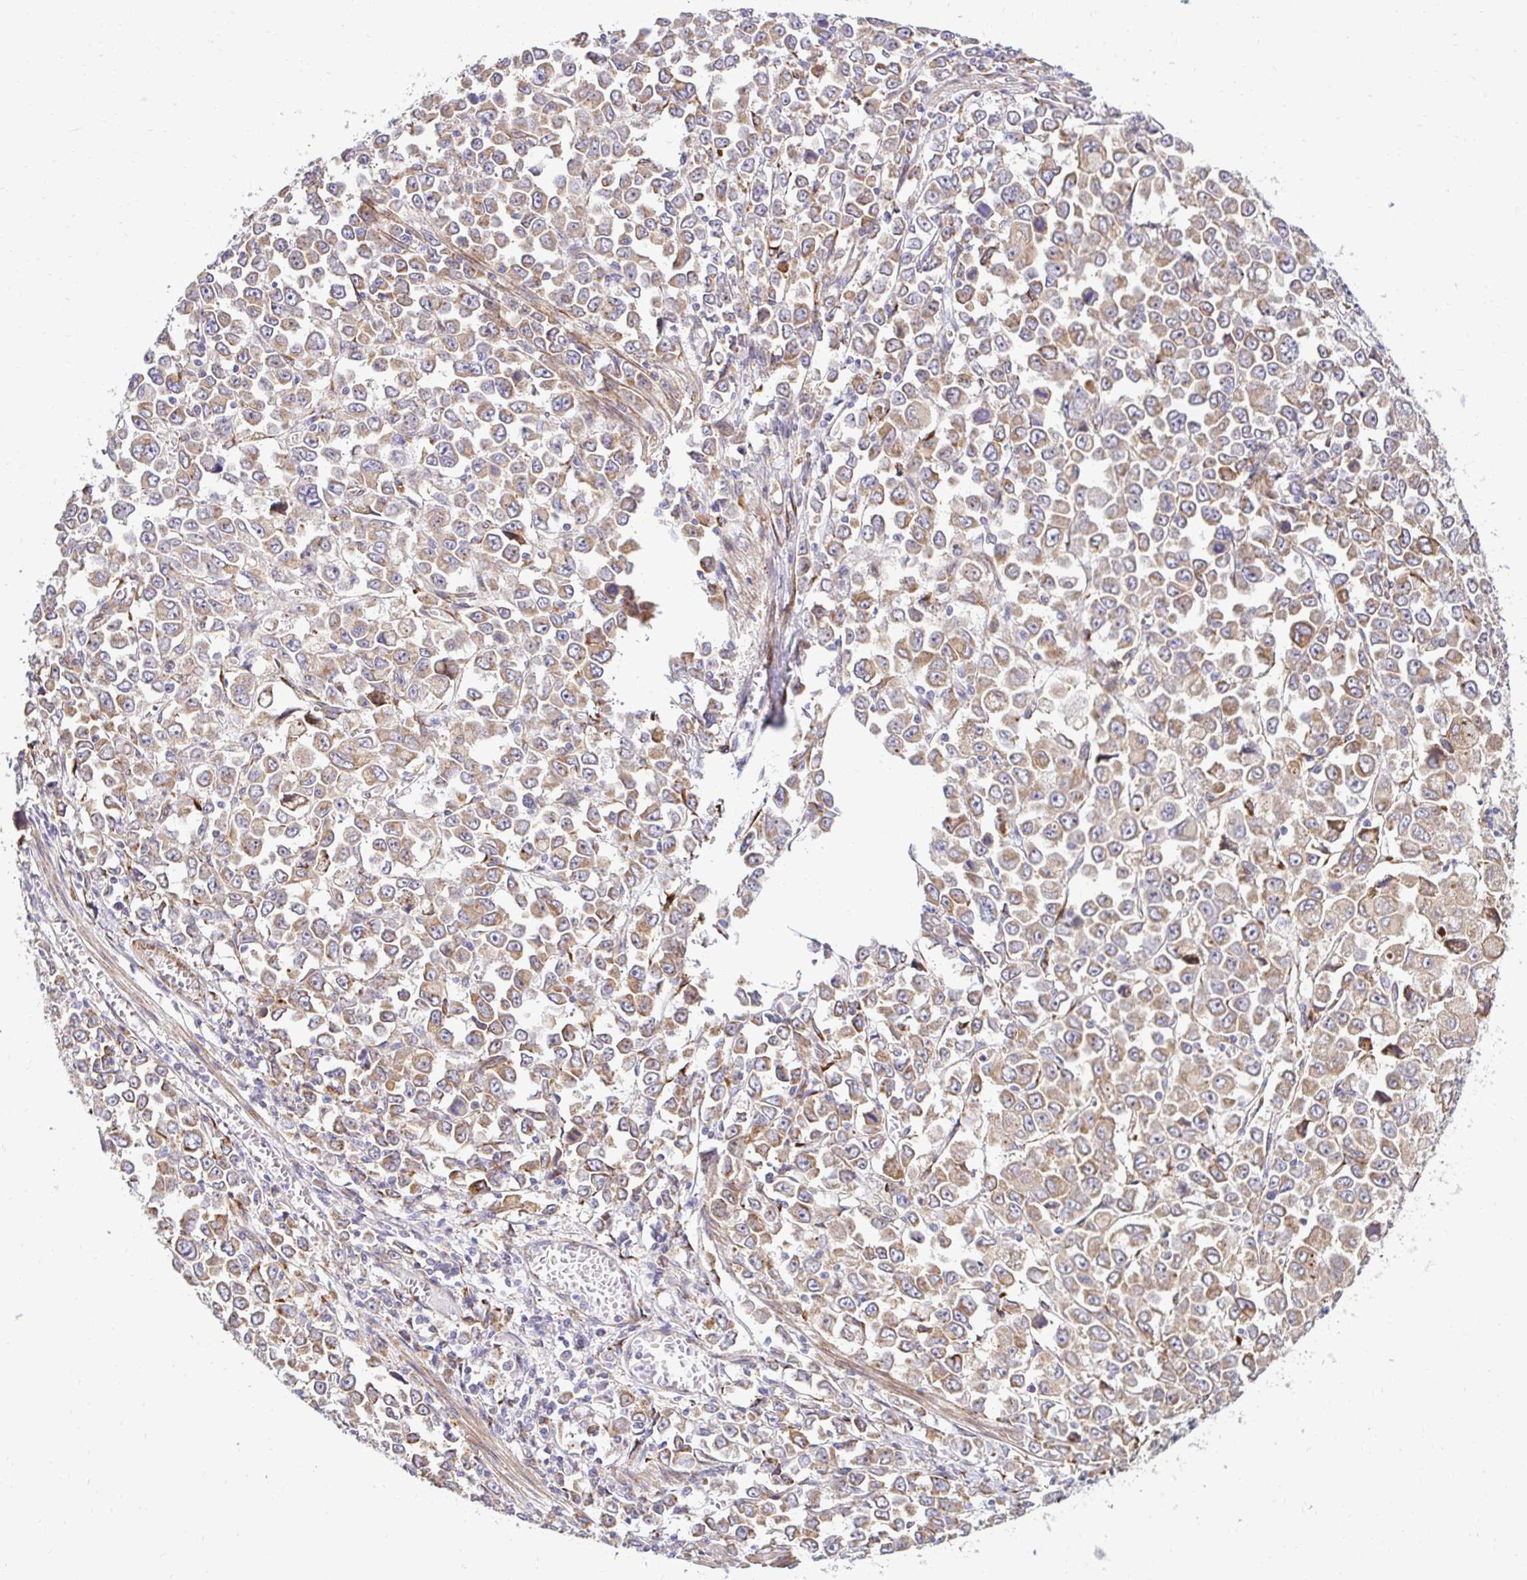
{"staining": {"intensity": "weak", "quantity": ">75%", "location": "cytoplasmic/membranous"}, "tissue": "stomach cancer", "cell_type": "Tumor cells", "image_type": "cancer", "snomed": [{"axis": "morphology", "description": "Adenocarcinoma, NOS"}, {"axis": "topography", "description": "Stomach, upper"}], "caption": "The immunohistochemical stain shows weak cytoplasmic/membranous expression in tumor cells of stomach cancer (adenocarcinoma) tissue.", "gene": "HPS1", "patient": {"sex": "male", "age": 70}}